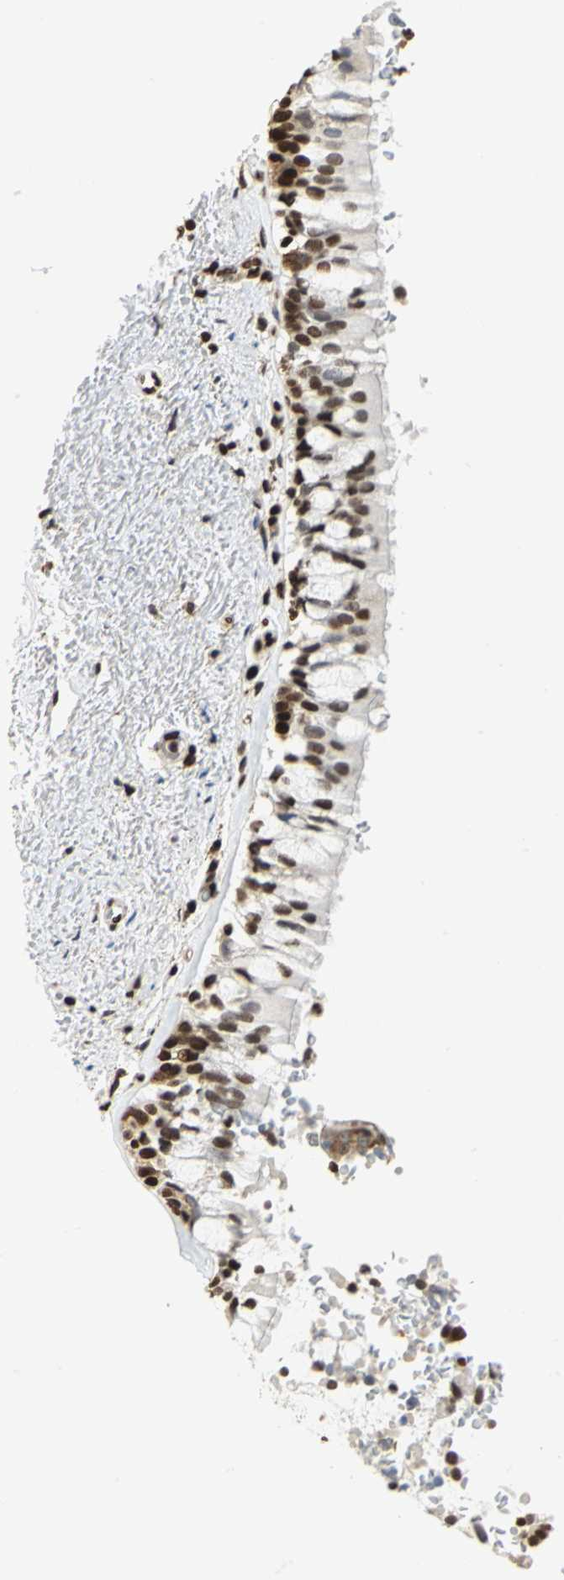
{"staining": {"intensity": "strong", "quantity": ">75%", "location": "nuclear"}, "tissue": "bronchus", "cell_type": "Respiratory epithelial cells", "image_type": "normal", "snomed": [{"axis": "morphology", "description": "Normal tissue, NOS"}, {"axis": "morphology", "description": "Adenocarcinoma, NOS"}, {"axis": "topography", "description": "Bronchus"}, {"axis": "topography", "description": "Lung"}], "caption": "Protein staining reveals strong nuclear expression in about >75% of respiratory epithelial cells in unremarkable bronchus.", "gene": "HMGB1", "patient": {"sex": "male", "age": 71}}